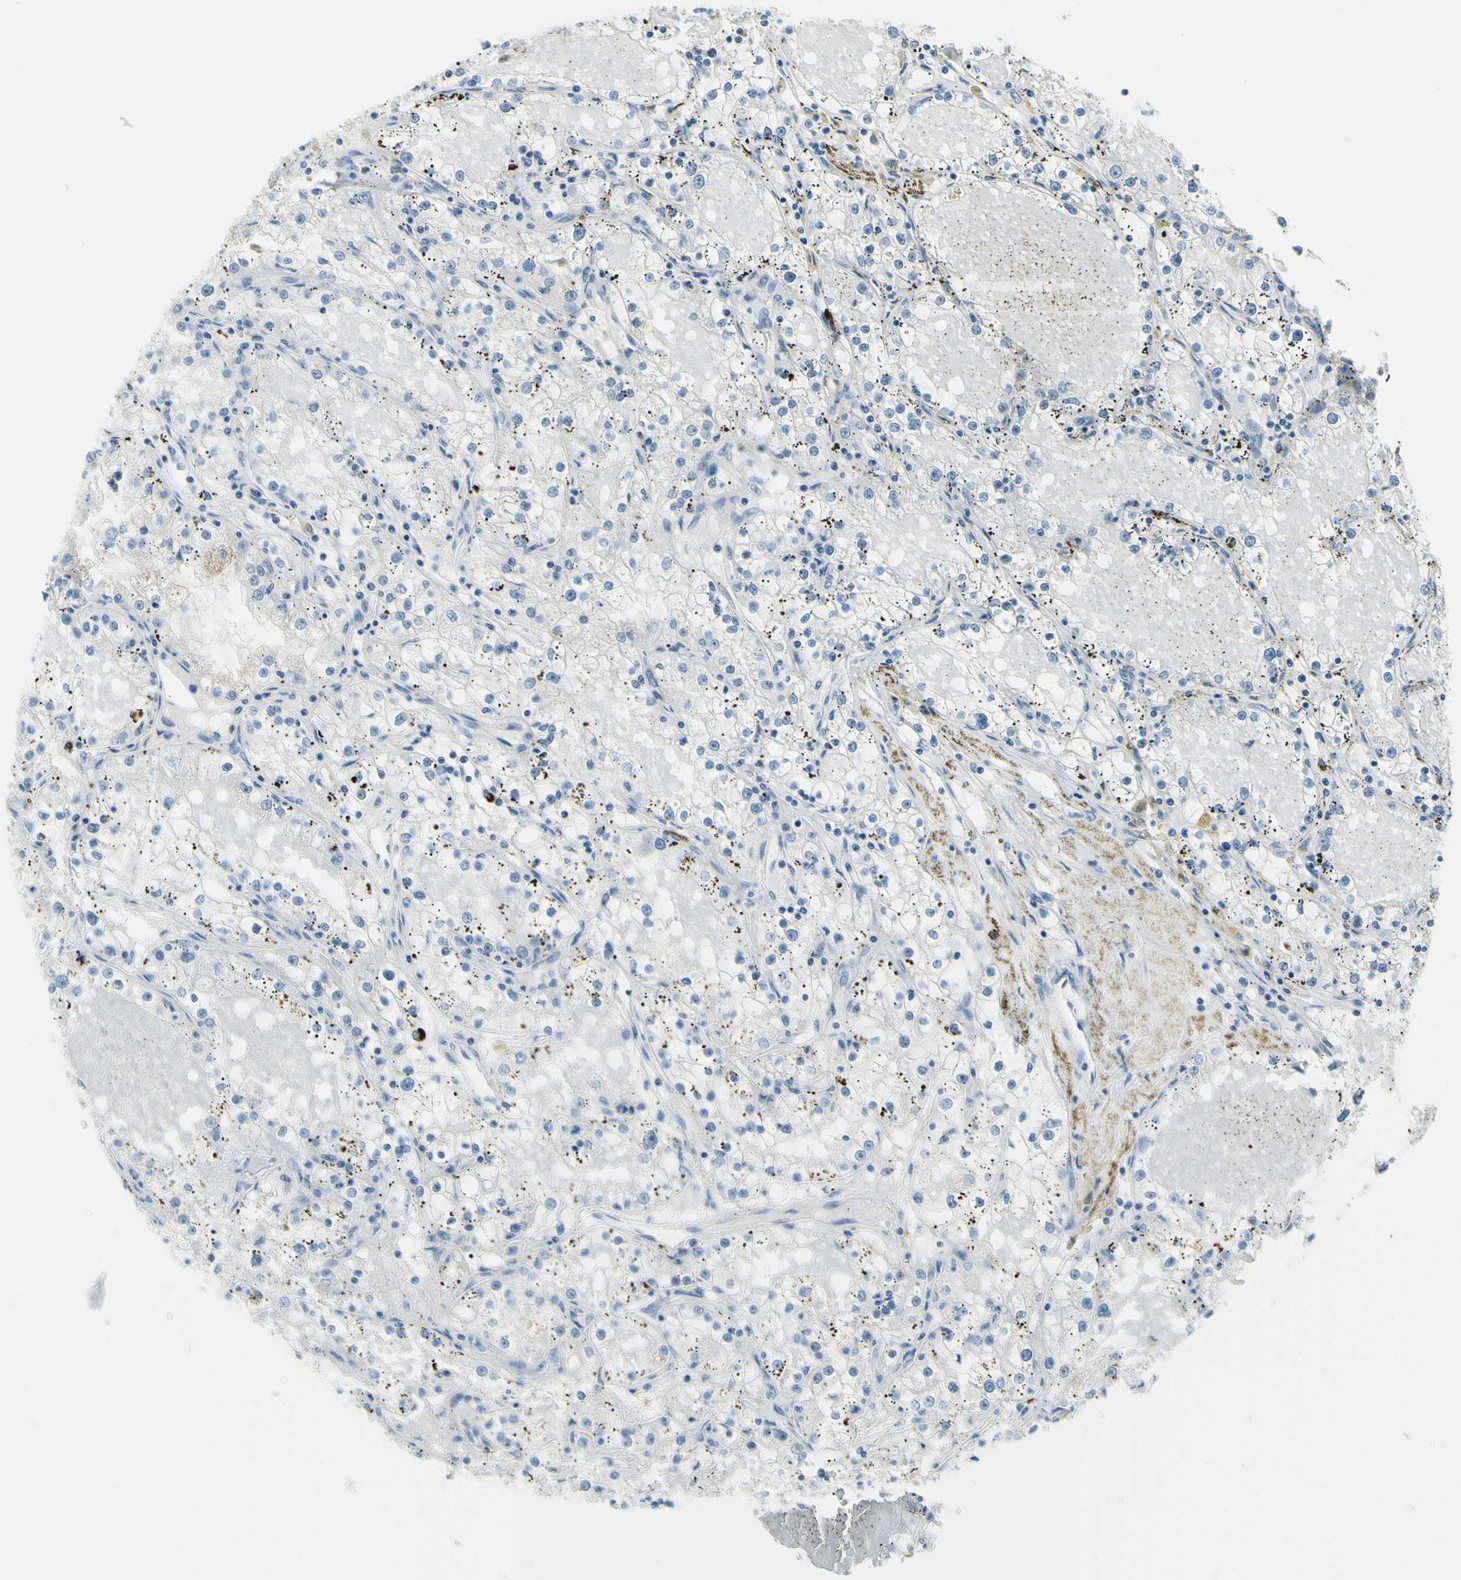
{"staining": {"intensity": "negative", "quantity": "none", "location": "none"}, "tissue": "renal cancer", "cell_type": "Tumor cells", "image_type": "cancer", "snomed": [{"axis": "morphology", "description": "Adenocarcinoma, NOS"}, {"axis": "topography", "description": "Kidney"}], "caption": "IHC of renal cancer (adenocarcinoma) demonstrates no expression in tumor cells.", "gene": "DLG4", "patient": {"sex": "male", "age": 56}}